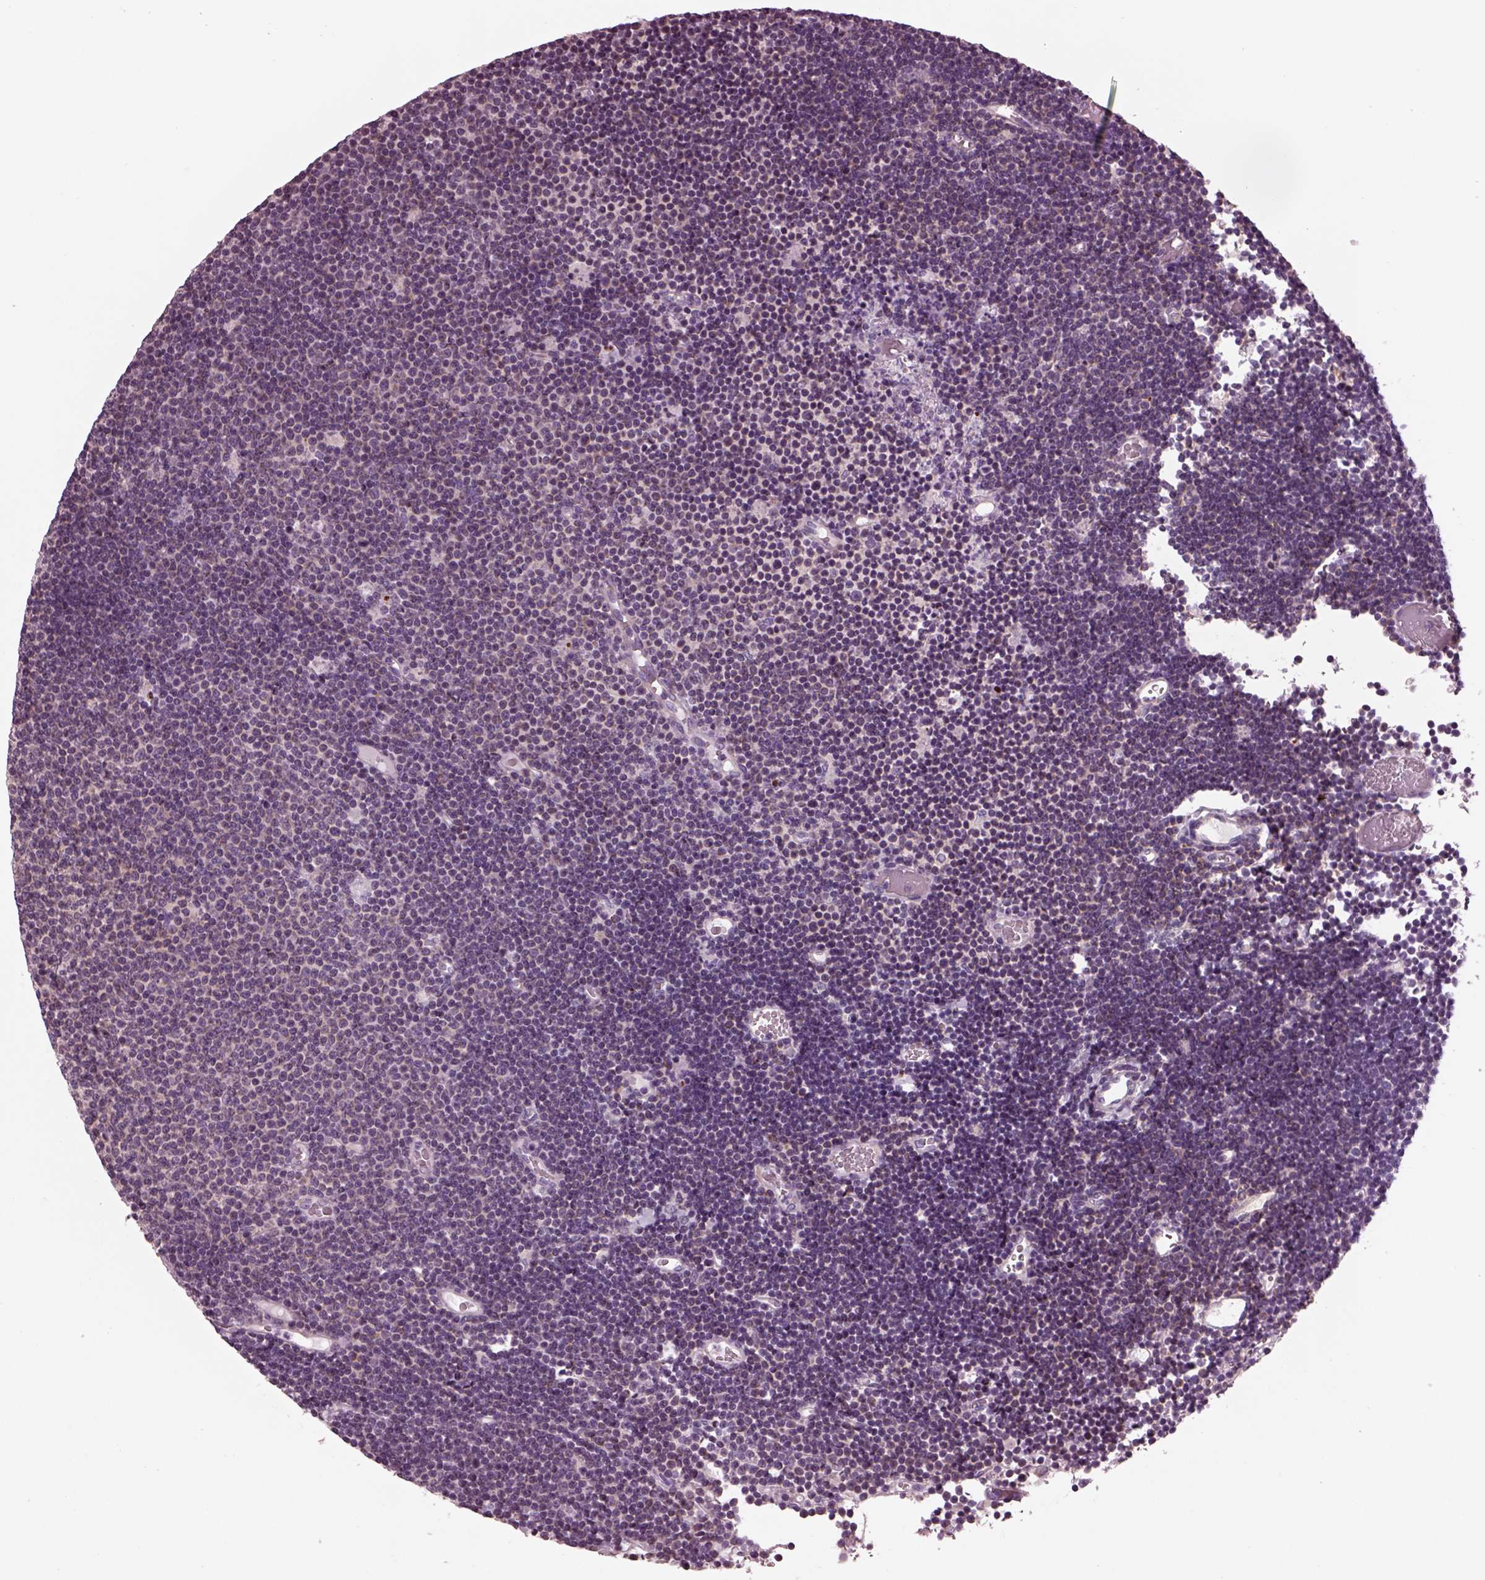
{"staining": {"intensity": "weak", "quantity": "25%-75%", "location": "cytoplasmic/membranous"}, "tissue": "lymphoma", "cell_type": "Tumor cells", "image_type": "cancer", "snomed": [{"axis": "morphology", "description": "Malignant lymphoma, non-Hodgkin's type, Low grade"}, {"axis": "topography", "description": "Brain"}], "caption": "An IHC micrograph of tumor tissue is shown. Protein staining in brown shows weak cytoplasmic/membranous positivity in malignant lymphoma, non-Hodgkin's type (low-grade) within tumor cells. (brown staining indicates protein expression, while blue staining denotes nuclei).", "gene": "AP4M1", "patient": {"sex": "female", "age": 66}}